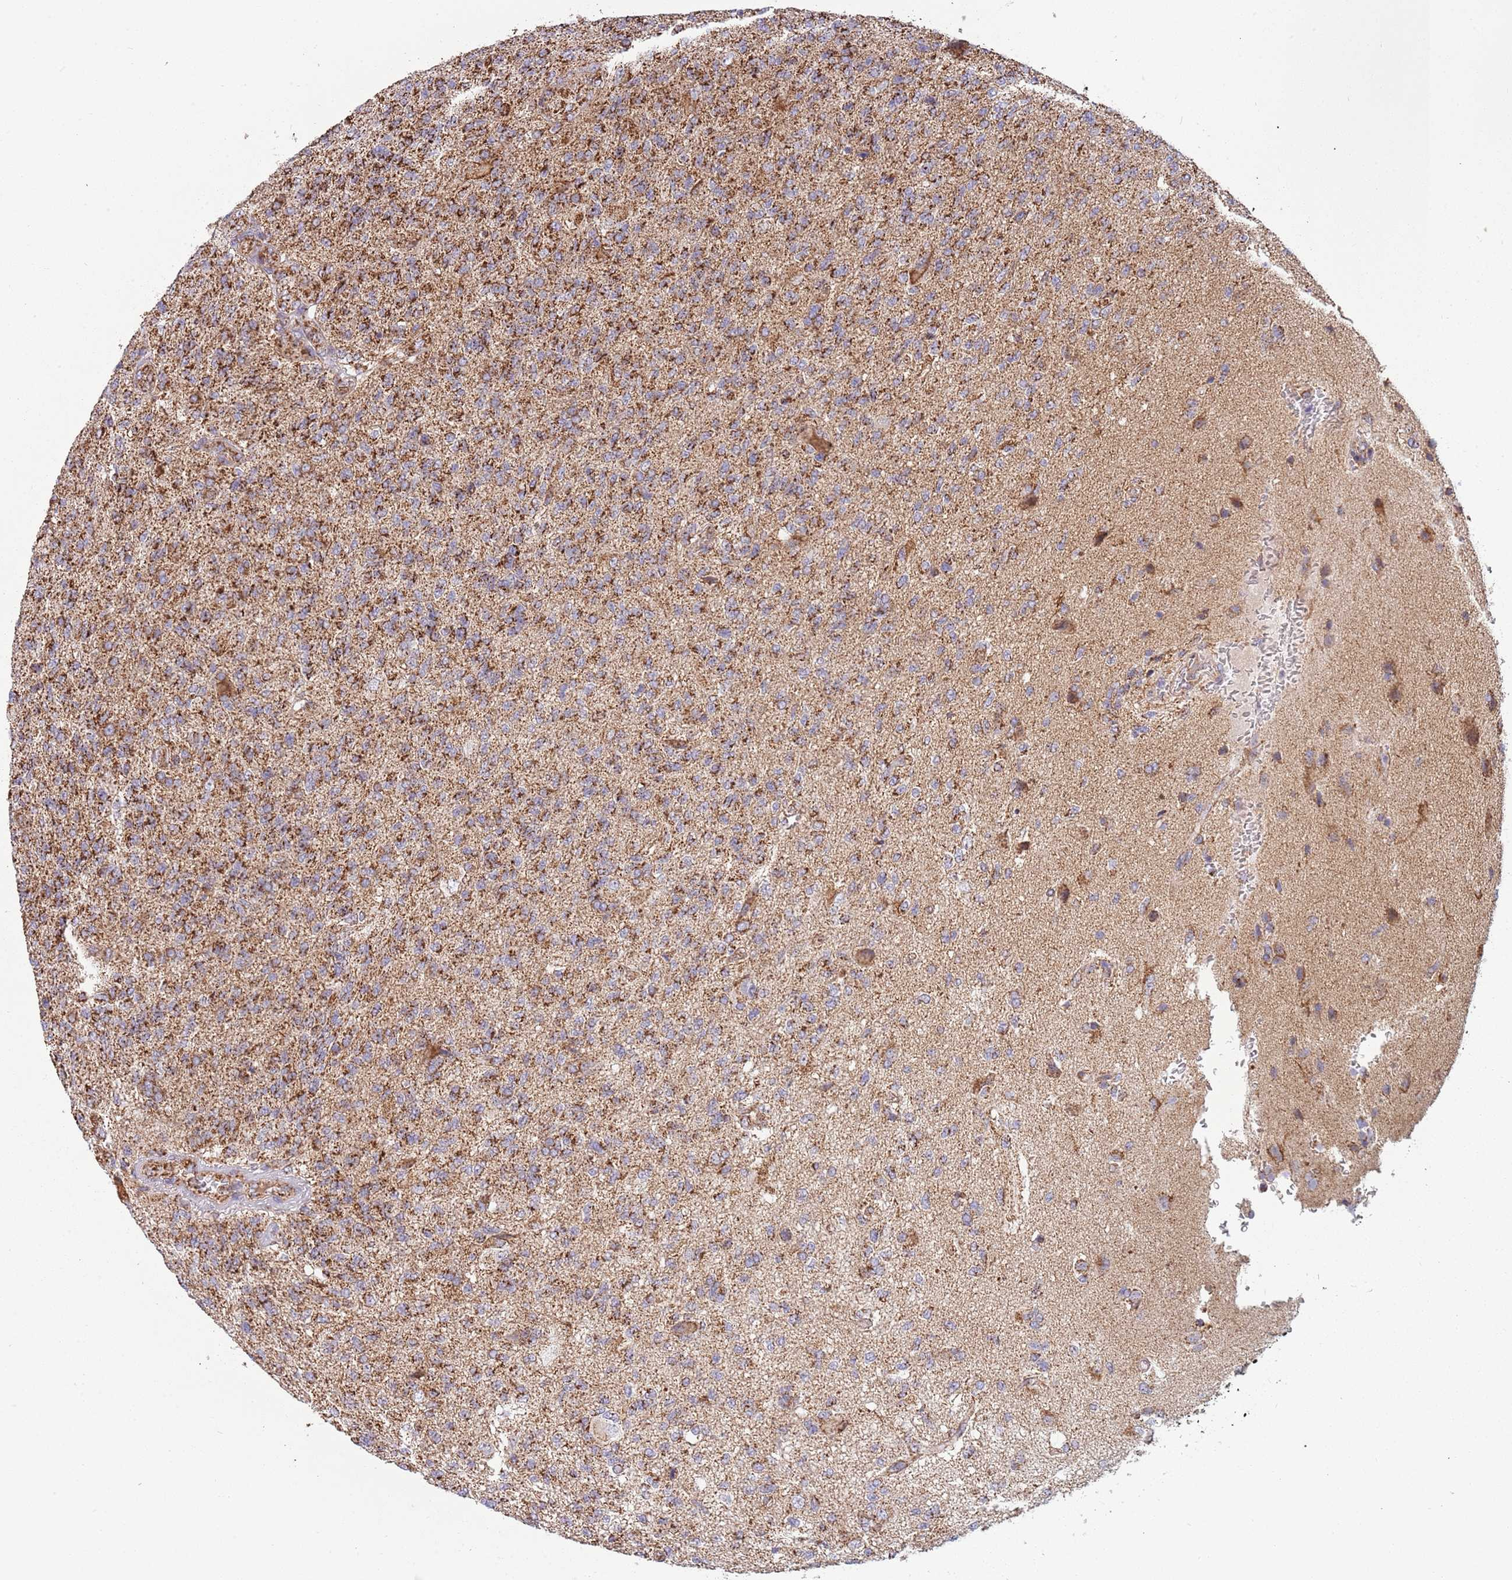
{"staining": {"intensity": "moderate", "quantity": ">75%", "location": "cytoplasmic/membranous"}, "tissue": "glioma", "cell_type": "Tumor cells", "image_type": "cancer", "snomed": [{"axis": "morphology", "description": "Glioma, malignant, High grade"}, {"axis": "topography", "description": "Brain"}], "caption": "Human glioma stained for a protein (brown) displays moderate cytoplasmic/membranous positive expression in approximately >75% of tumor cells.", "gene": "VPS16", "patient": {"sex": "male", "age": 56}}